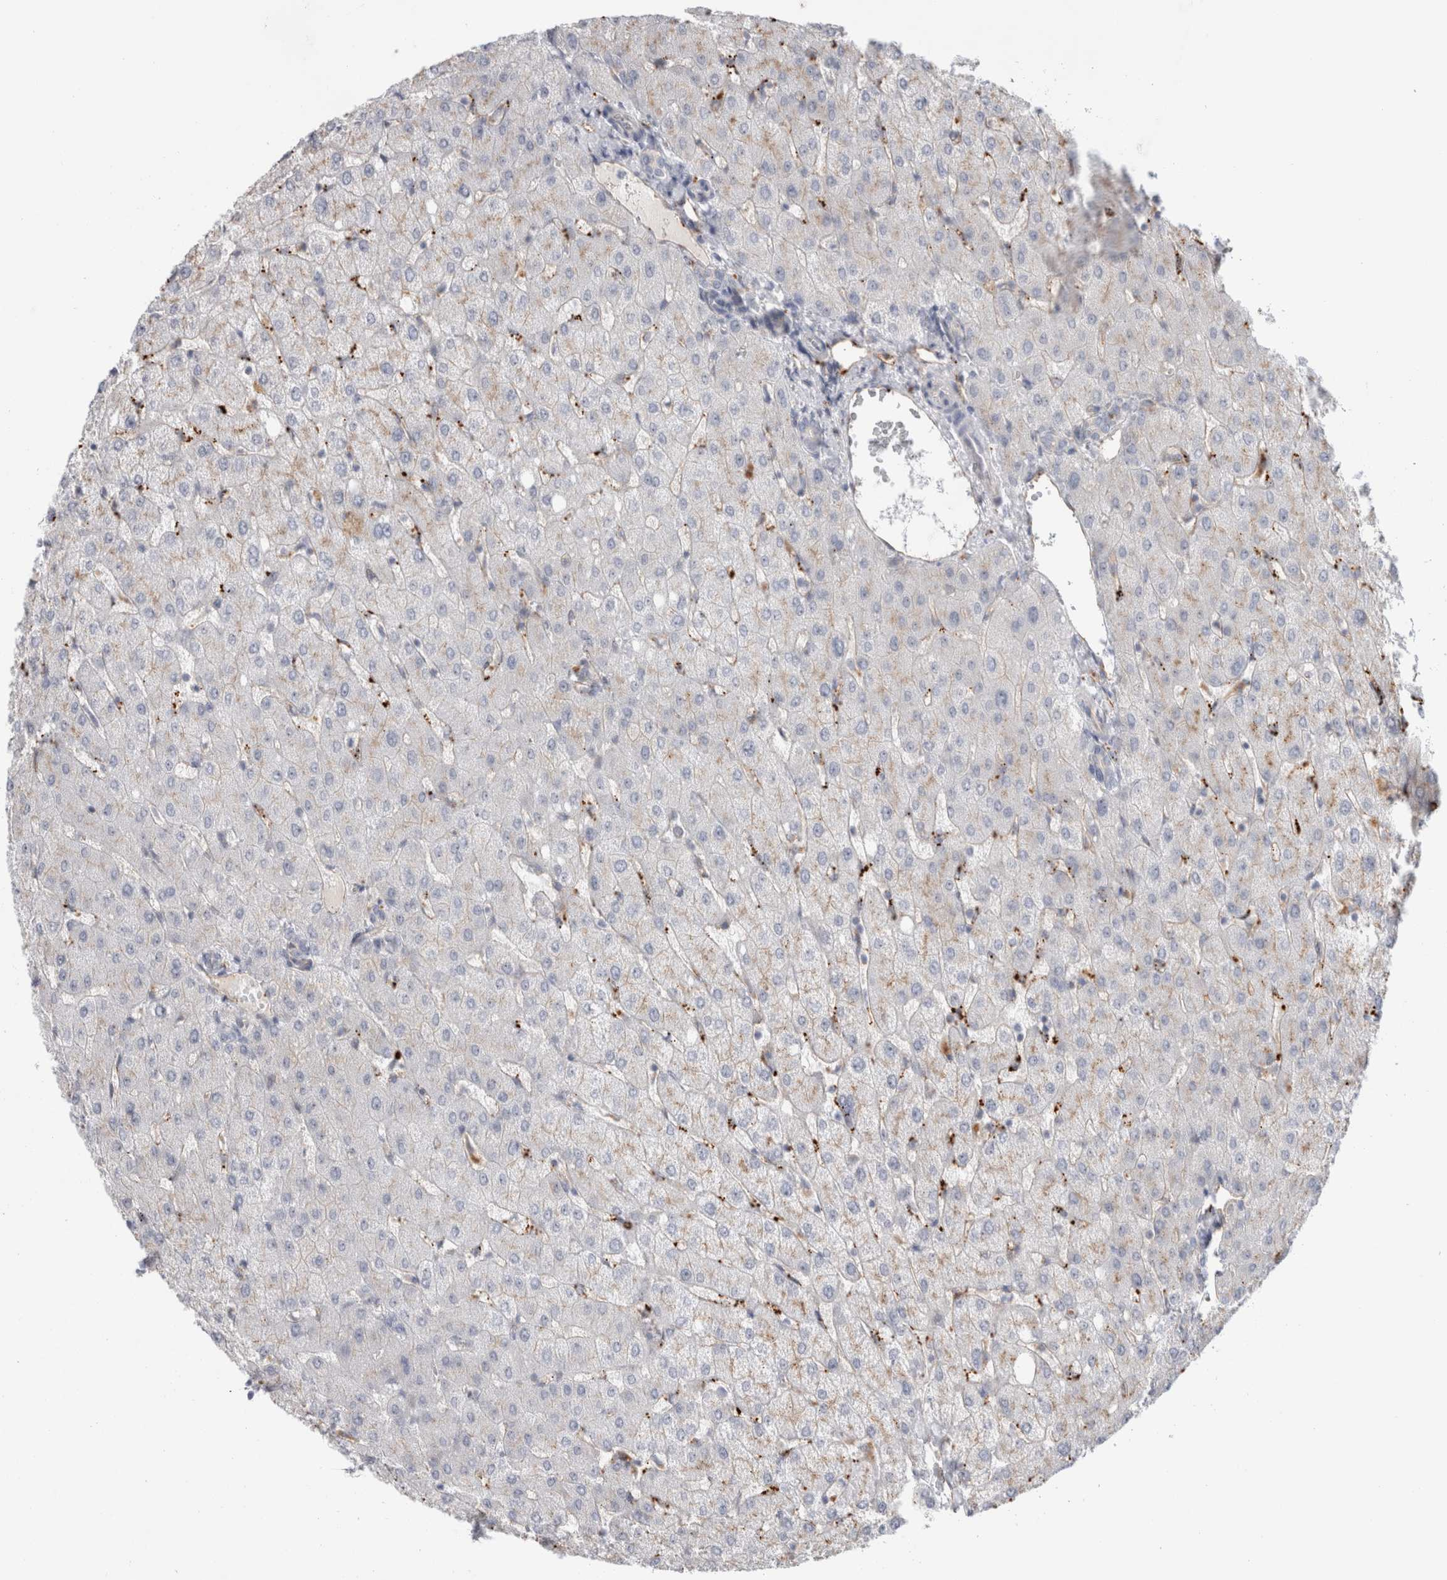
{"staining": {"intensity": "negative", "quantity": "none", "location": "none"}, "tissue": "liver", "cell_type": "Cholangiocytes", "image_type": "normal", "snomed": [{"axis": "morphology", "description": "Normal tissue, NOS"}, {"axis": "topography", "description": "Liver"}], "caption": "Immunohistochemistry (IHC) photomicrograph of unremarkable liver stained for a protein (brown), which shows no staining in cholangiocytes.", "gene": "ANKMY1", "patient": {"sex": "female", "age": 54}}